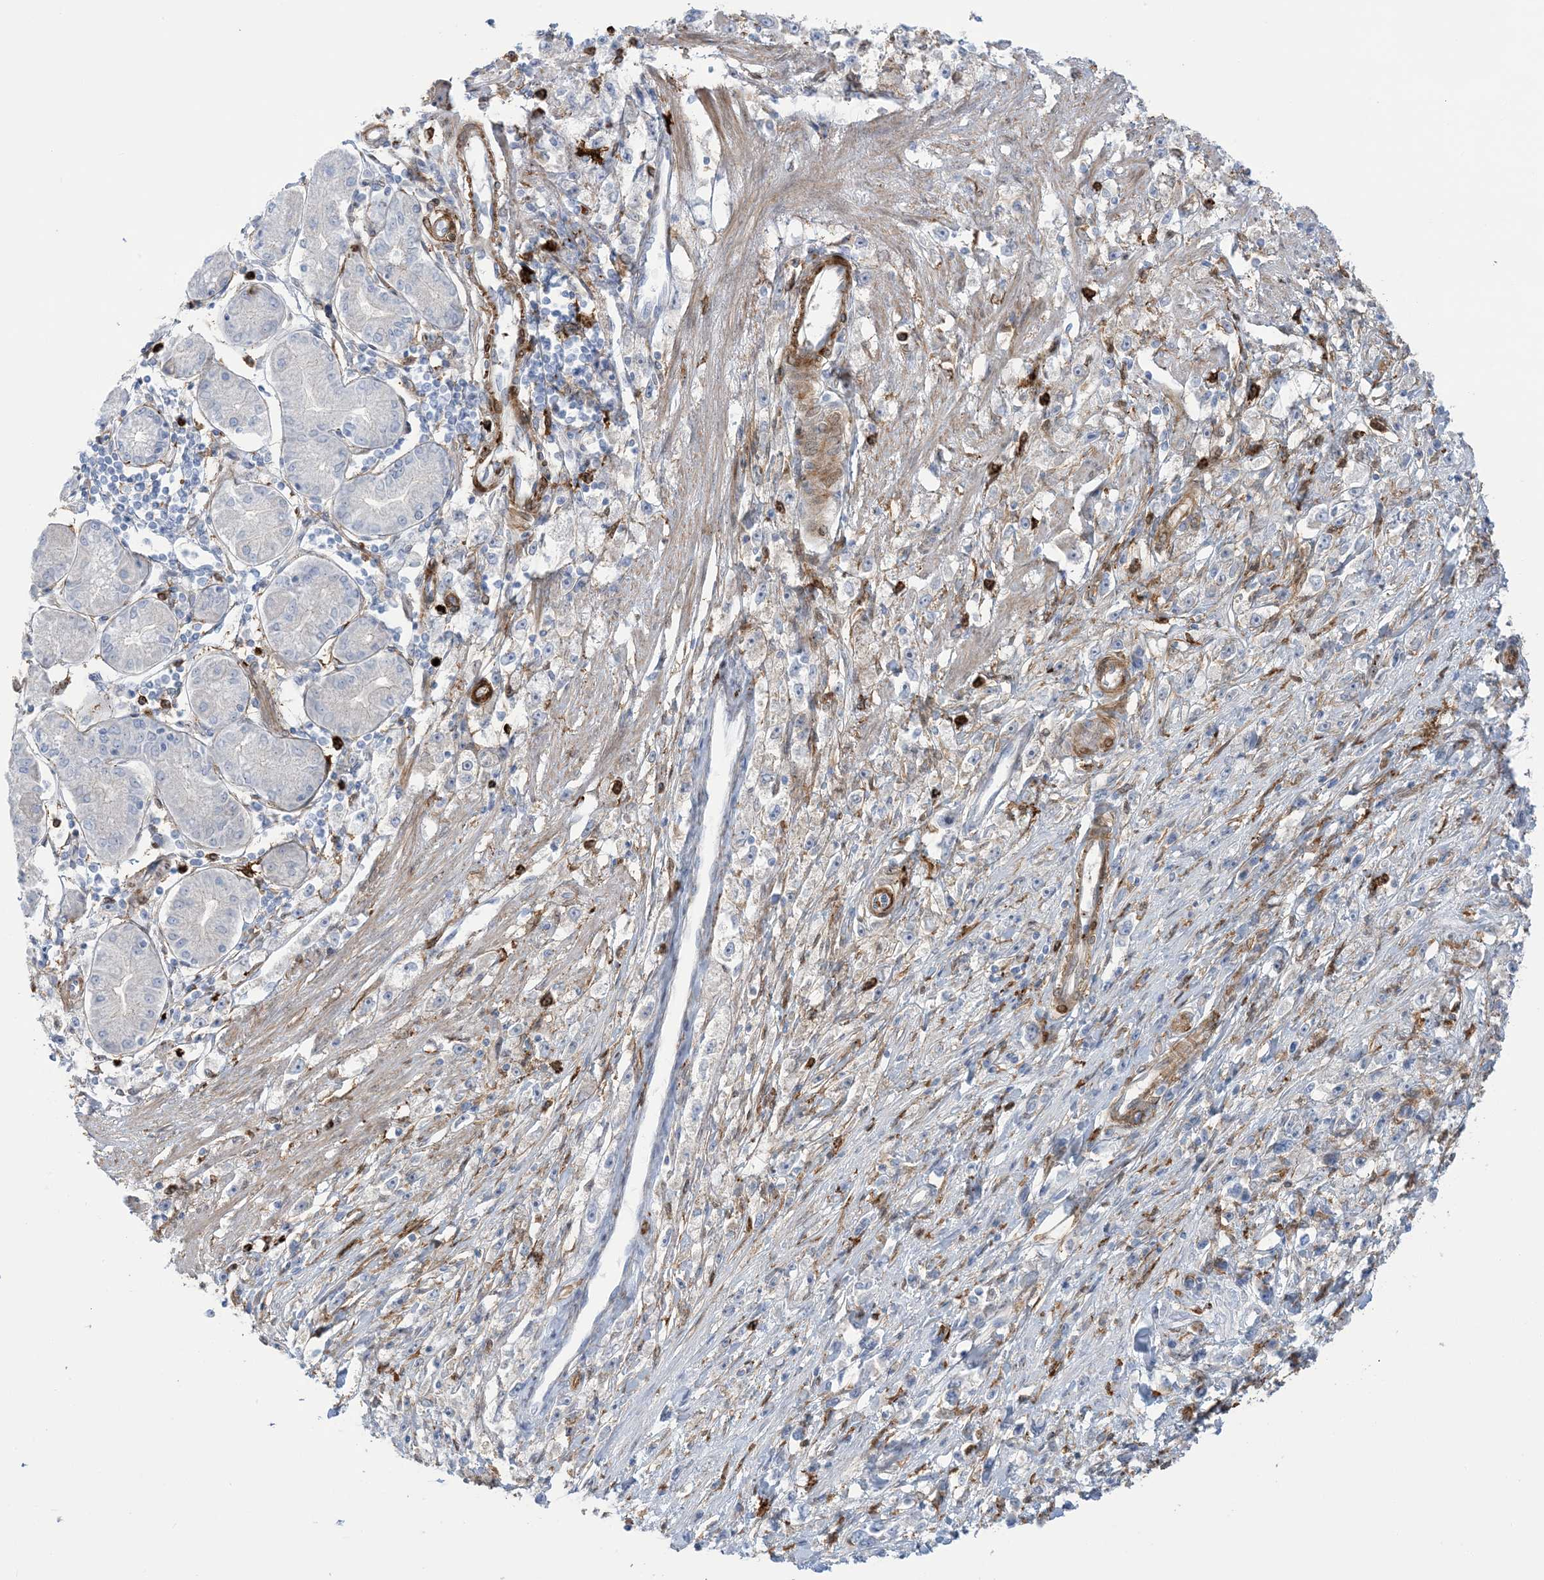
{"staining": {"intensity": "negative", "quantity": "none", "location": "none"}, "tissue": "stomach cancer", "cell_type": "Tumor cells", "image_type": "cancer", "snomed": [{"axis": "morphology", "description": "Adenocarcinoma, NOS"}, {"axis": "topography", "description": "Stomach"}], "caption": "Immunohistochemistry (IHC) of stomach cancer (adenocarcinoma) reveals no positivity in tumor cells.", "gene": "ICMT", "patient": {"sex": "female", "age": 59}}